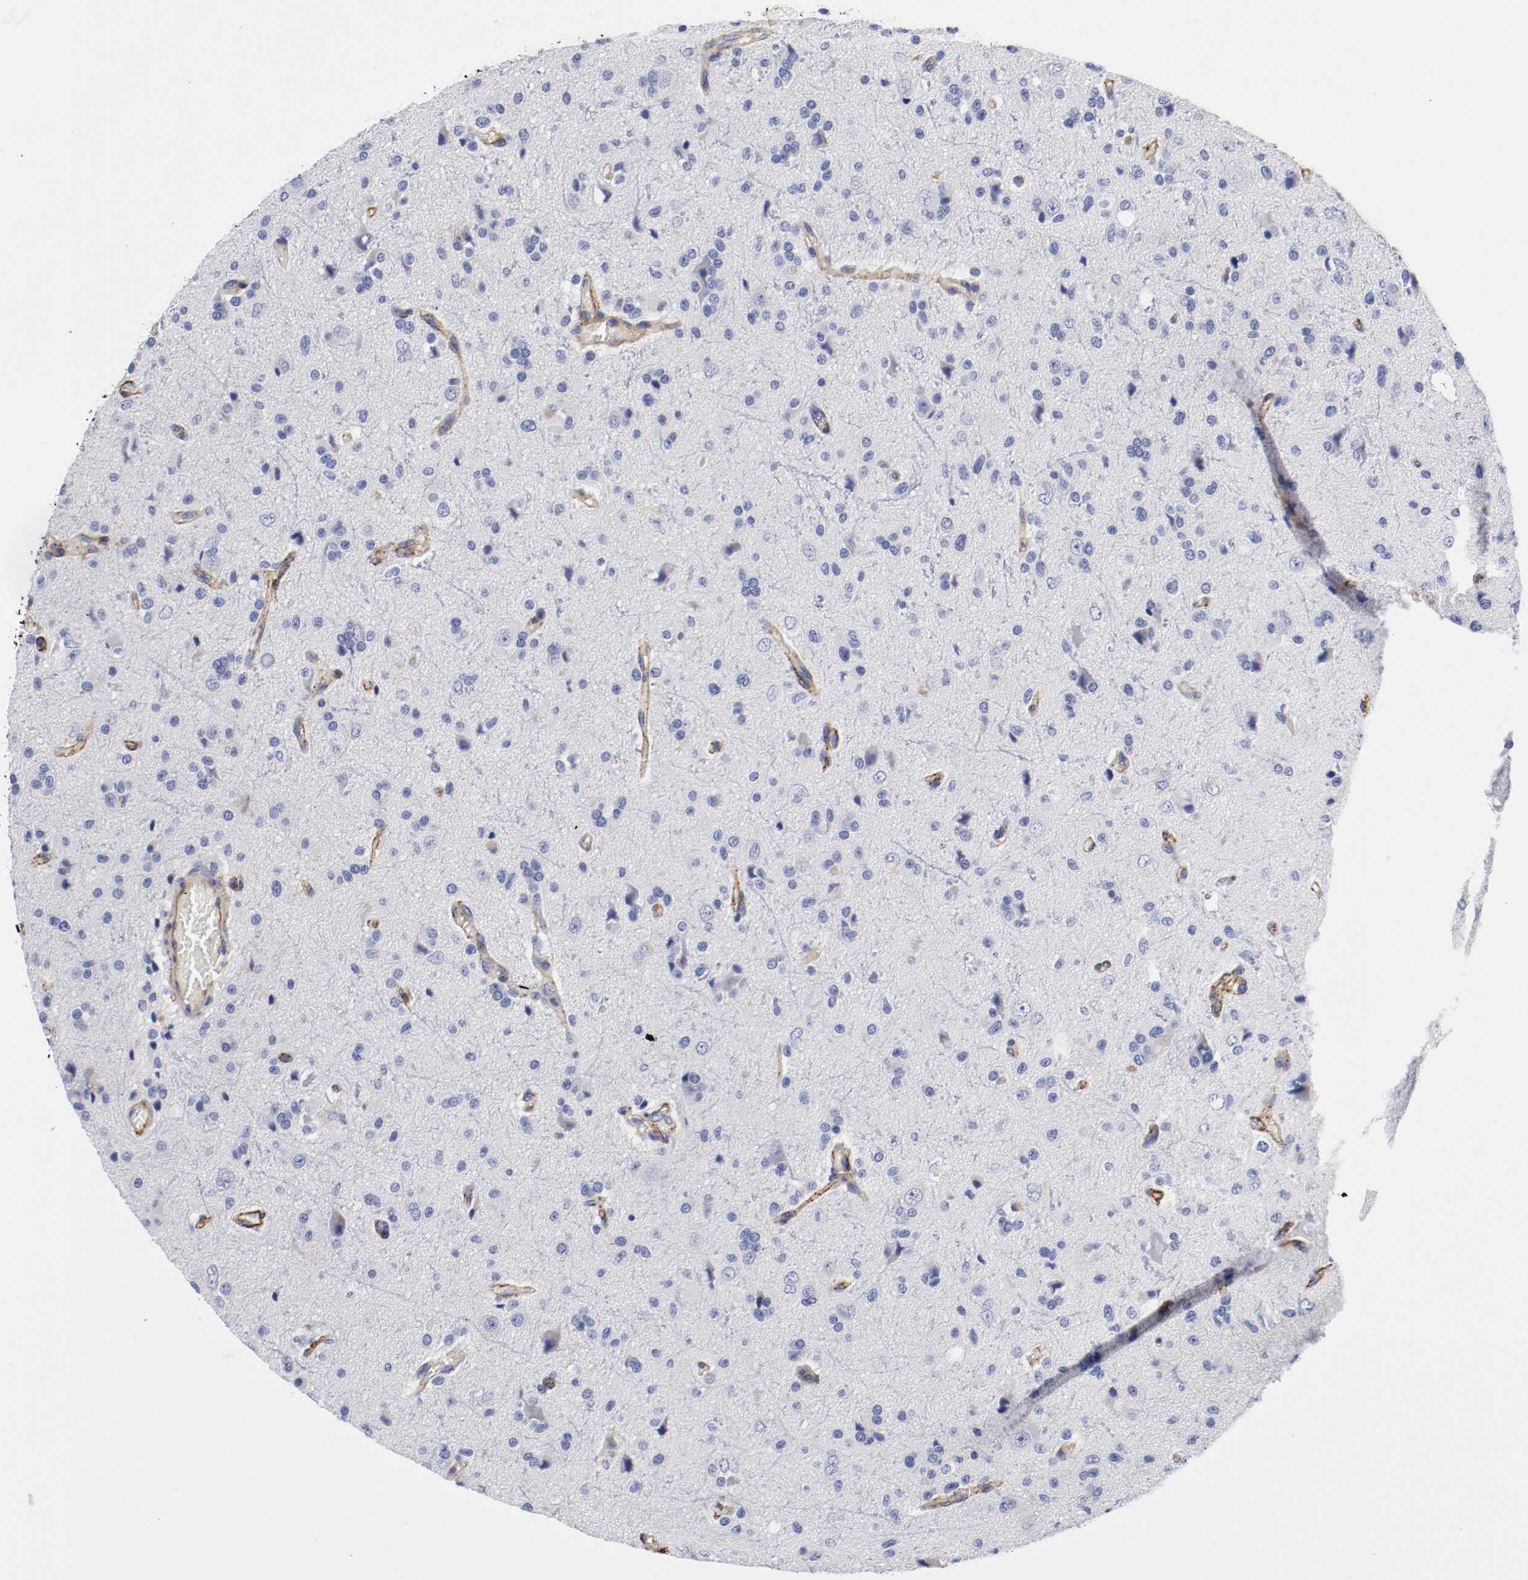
{"staining": {"intensity": "weak", "quantity": "<25%", "location": "cytoplasmic/membranous"}, "tissue": "glioma", "cell_type": "Tumor cells", "image_type": "cancer", "snomed": [{"axis": "morphology", "description": "Glioma, malignant, High grade"}, {"axis": "topography", "description": "Brain"}], "caption": "An immunohistochemistry image of malignant glioma (high-grade) is shown. There is no staining in tumor cells of malignant glioma (high-grade).", "gene": "IFITM1", "patient": {"sex": "male", "age": 47}}